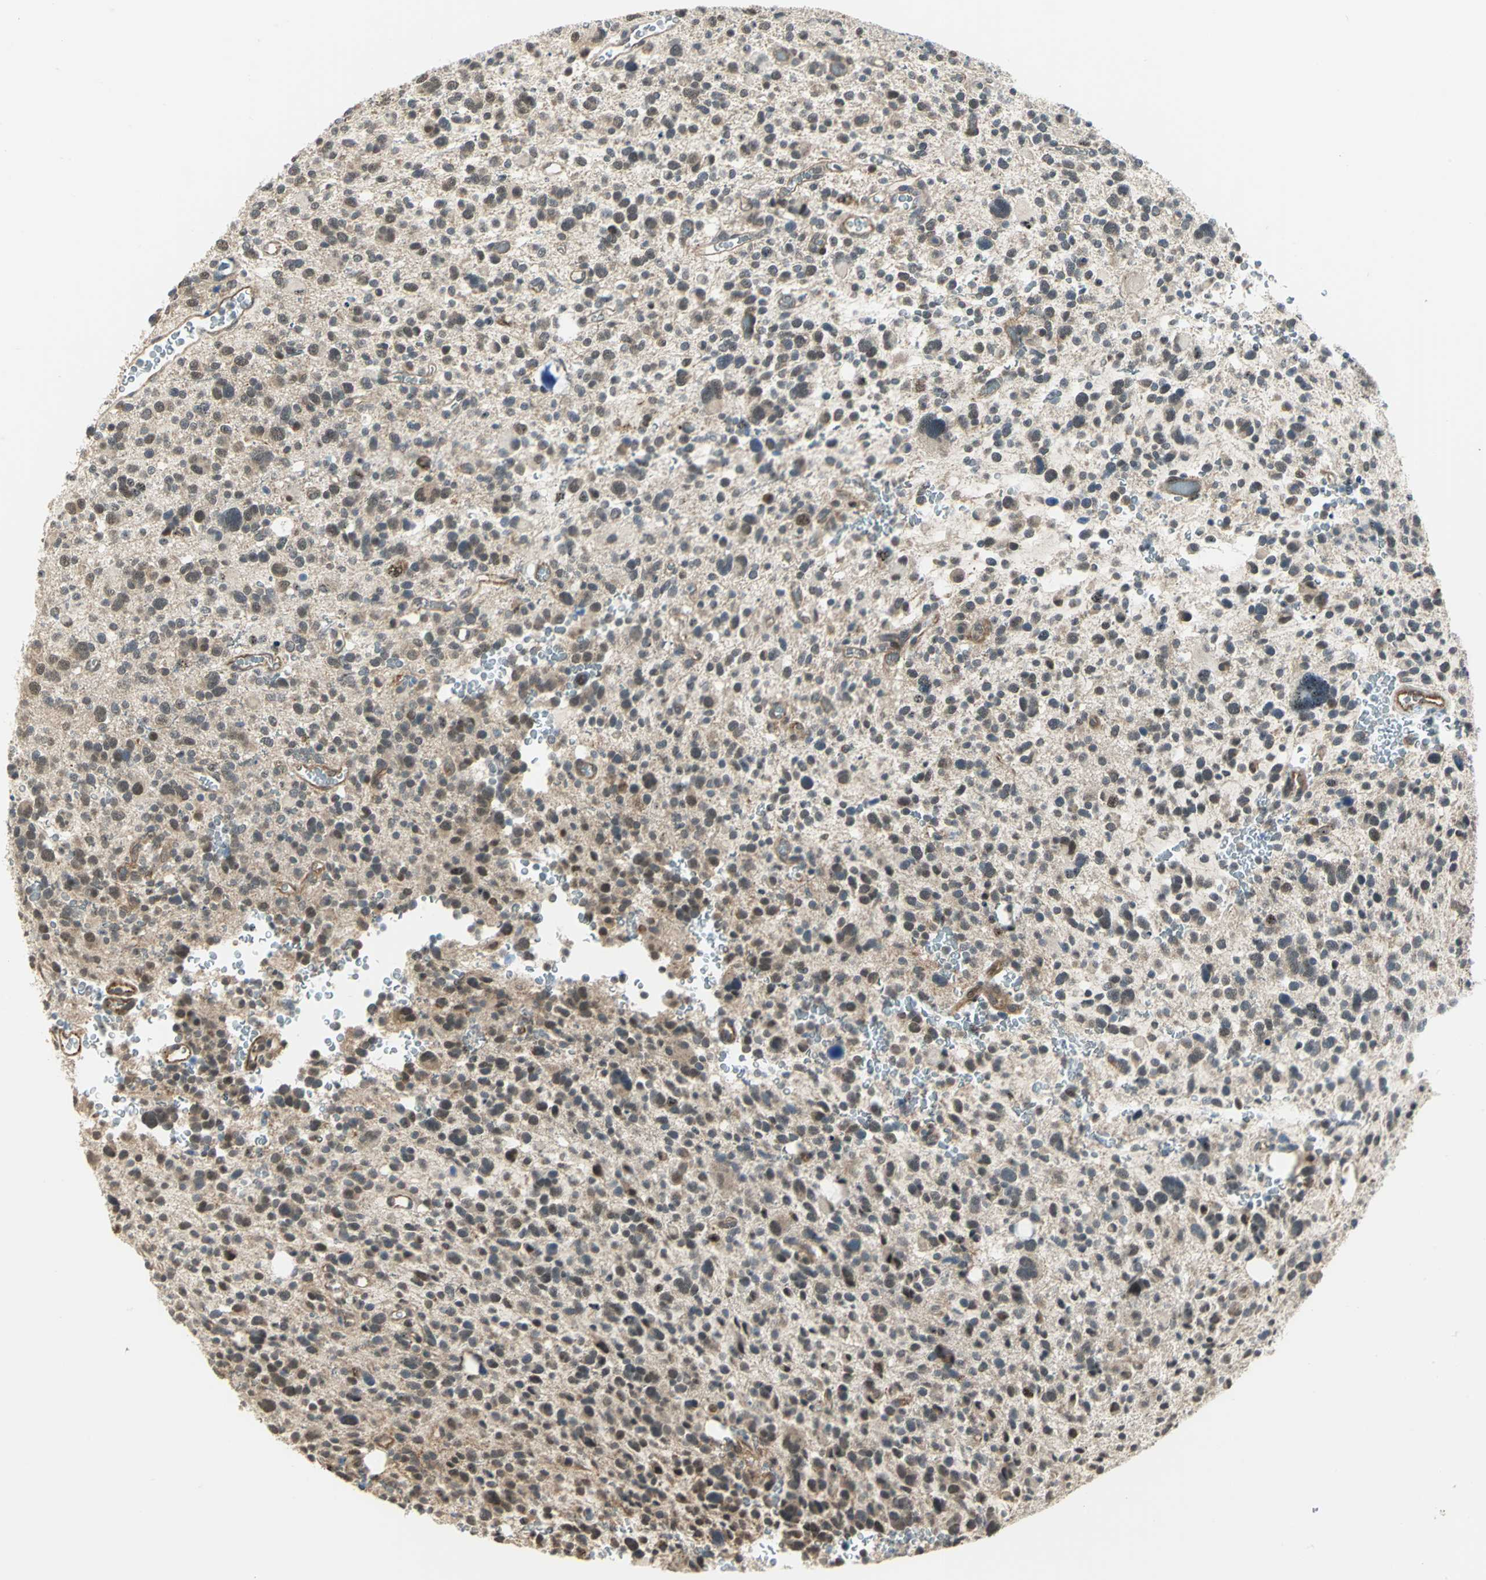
{"staining": {"intensity": "weak", "quantity": ">75%", "location": "cytoplasmic/membranous,nuclear"}, "tissue": "glioma", "cell_type": "Tumor cells", "image_type": "cancer", "snomed": [{"axis": "morphology", "description": "Glioma, malignant, High grade"}, {"axis": "topography", "description": "Brain"}], "caption": "Immunohistochemical staining of malignant glioma (high-grade) exhibits weak cytoplasmic/membranous and nuclear protein positivity in approximately >75% of tumor cells.", "gene": "PLAGL2", "patient": {"sex": "male", "age": 48}}